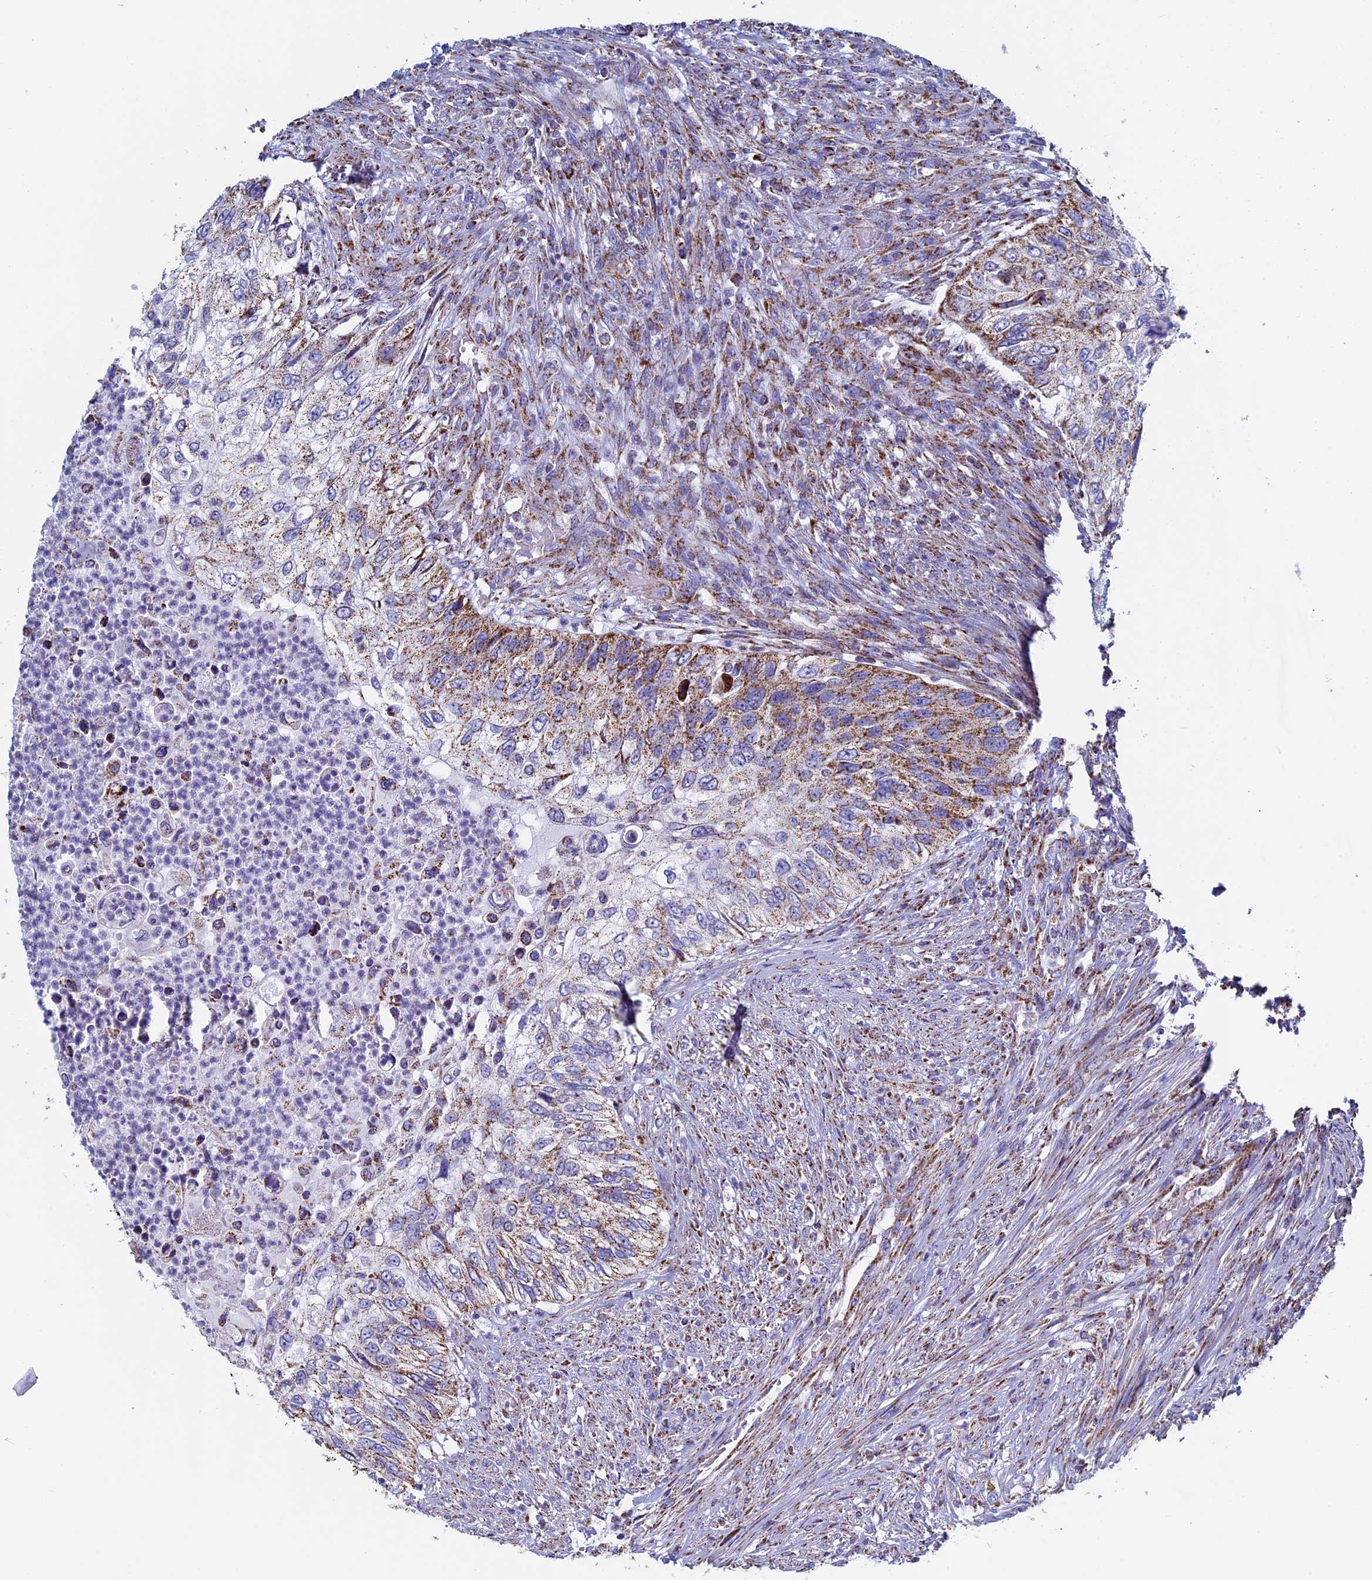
{"staining": {"intensity": "moderate", "quantity": ">75%", "location": "cytoplasmic/membranous"}, "tissue": "urothelial cancer", "cell_type": "Tumor cells", "image_type": "cancer", "snomed": [{"axis": "morphology", "description": "Urothelial carcinoma, High grade"}, {"axis": "topography", "description": "Urinary bladder"}], "caption": "Immunohistochemistry photomicrograph of neoplastic tissue: urothelial carcinoma (high-grade) stained using immunohistochemistry (IHC) demonstrates medium levels of moderate protein expression localized specifically in the cytoplasmic/membranous of tumor cells, appearing as a cytoplasmic/membranous brown color.", "gene": "UQCRFS1", "patient": {"sex": "female", "age": 60}}